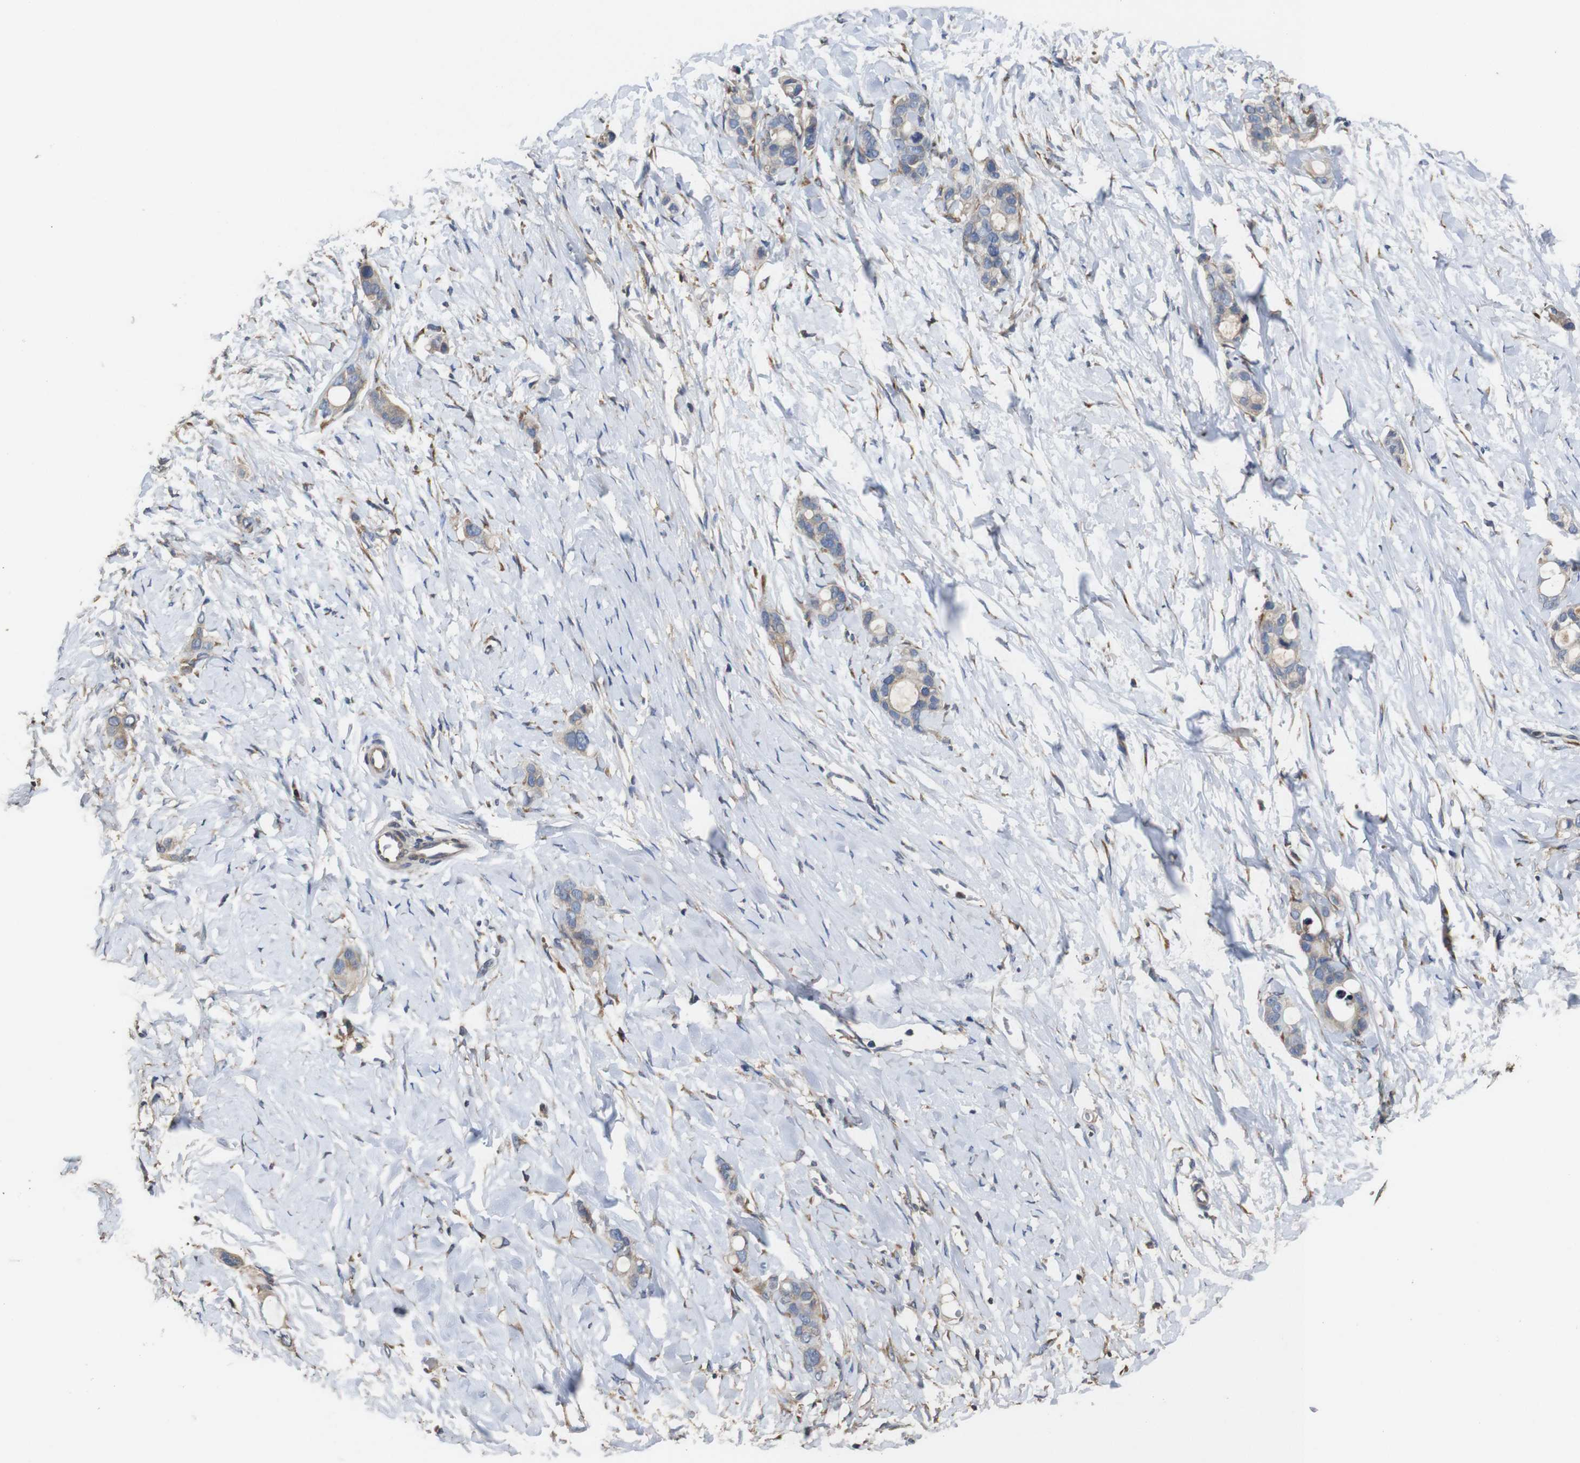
{"staining": {"intensity": "weak", "quantity": ">75%", "location": "cytoplasmic/membranous"}, "tissue": "stomach cancer", "cell_type": "Tumor cells", "image_type": "cancer", "snomed": [{"axis": "morphology", "description": "Adenocarcinoma, NOS"}, {"axis": "topography", "description": "Stomach"}], "caption": "Human adenocarcinoma (stomach) stained with a brown dye shows weak cytoplasmic/membranous positive expression in approximately >75% of tumor cells.", "gene": "ARHGAP24", "patient": {"sex": "female", "age": 75}}